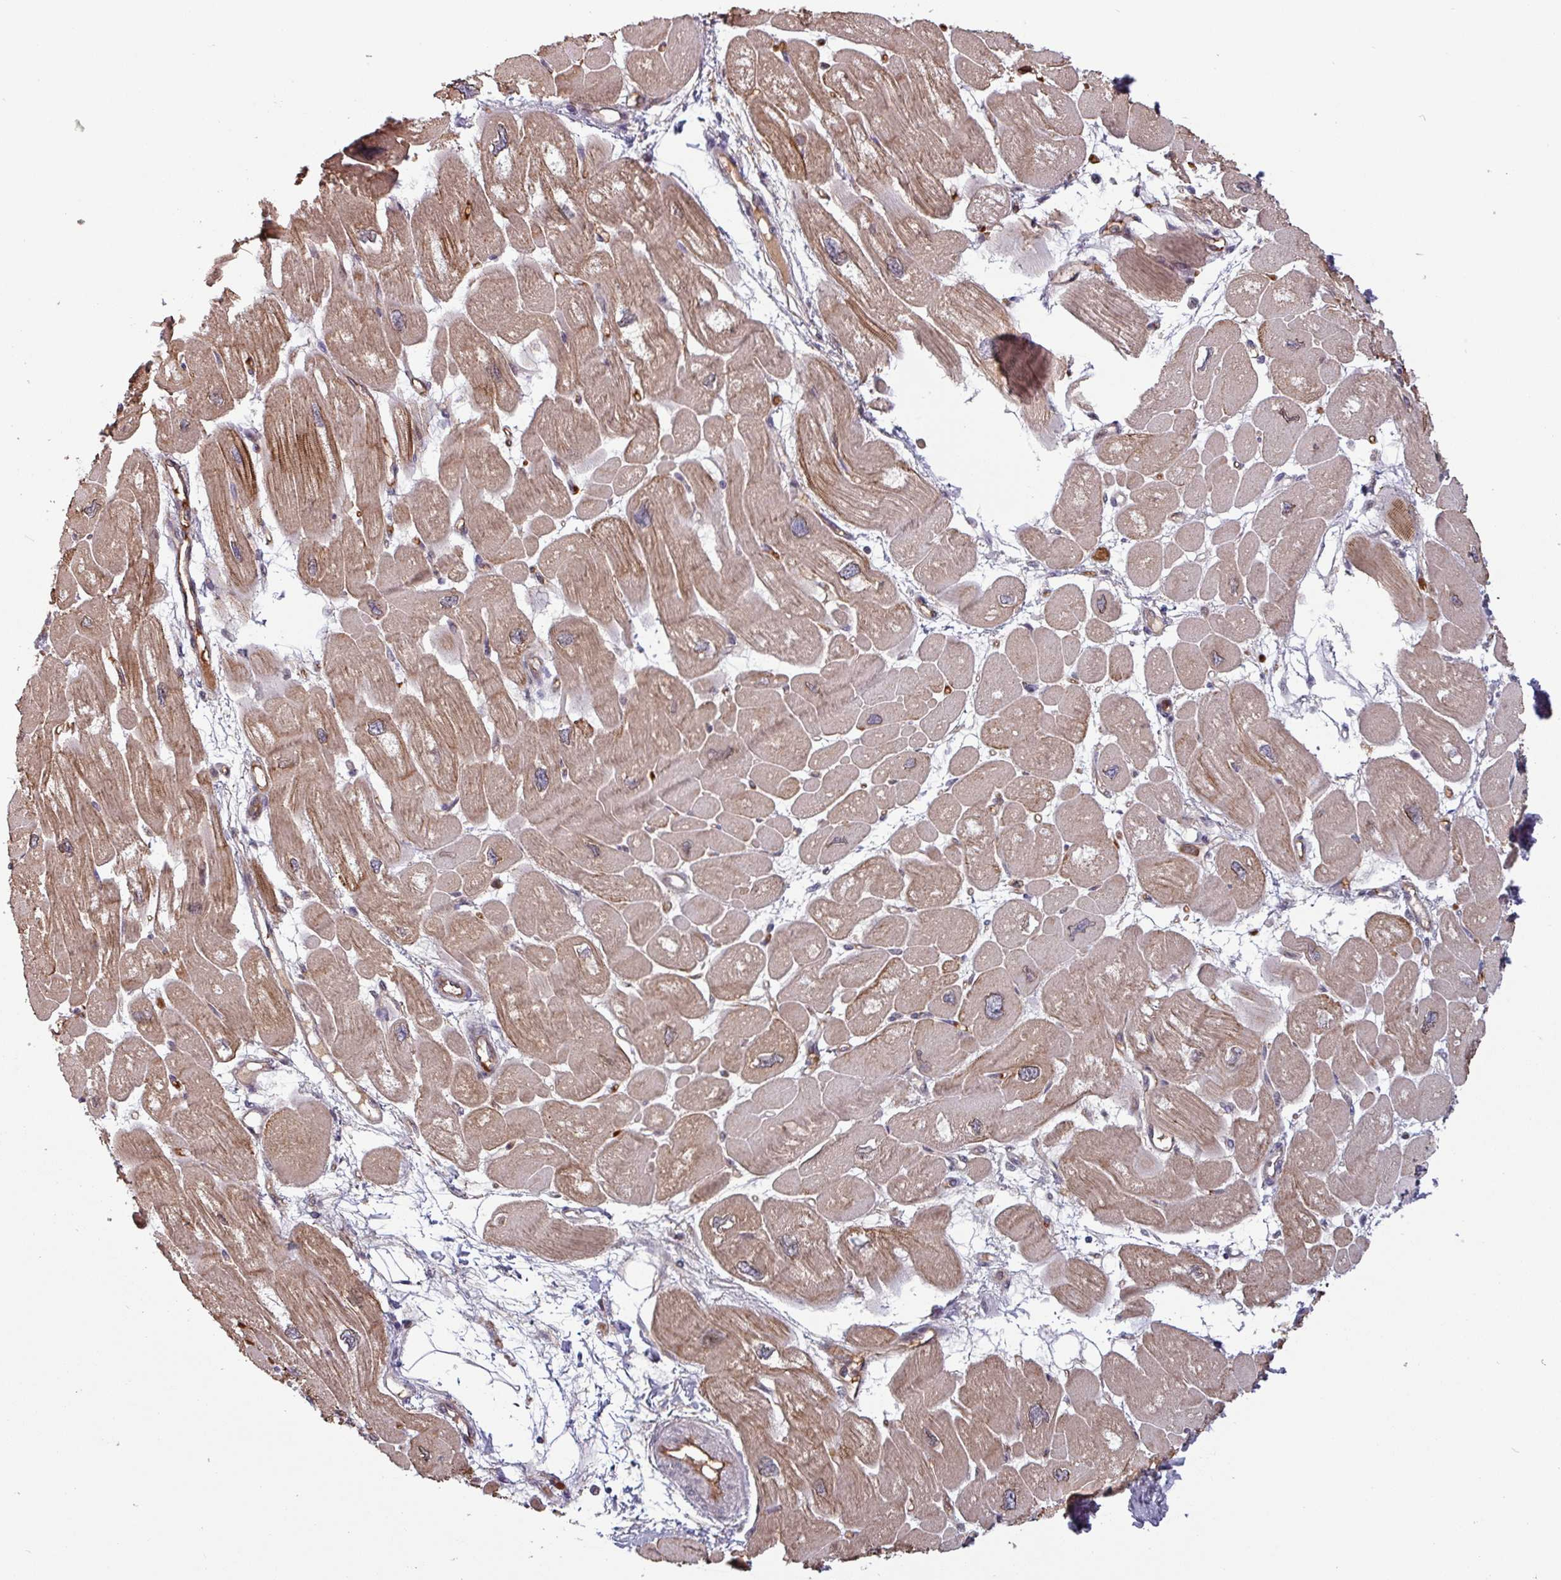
{"staining": {"intensity": "strong", "quantity": "25%-75%", "location": "cytoplasmic/membranous"}, "tissue": "heart muscle", "cell_type": "Cardiomyocytes", "image_type": "normal", "snomed": [{"axis": "morphology", "description": "Normal tissue, NOS"}, {"axis": "topography", "description": "Heart"}], "caption": "The image displays staining of normal heart muscle, revealing strong cytoplasmic/membranous protein expression (brown color) within cardiomyocytes.", "gene": "RBM4B", "patient": {"sex": "male", "age": 42}}